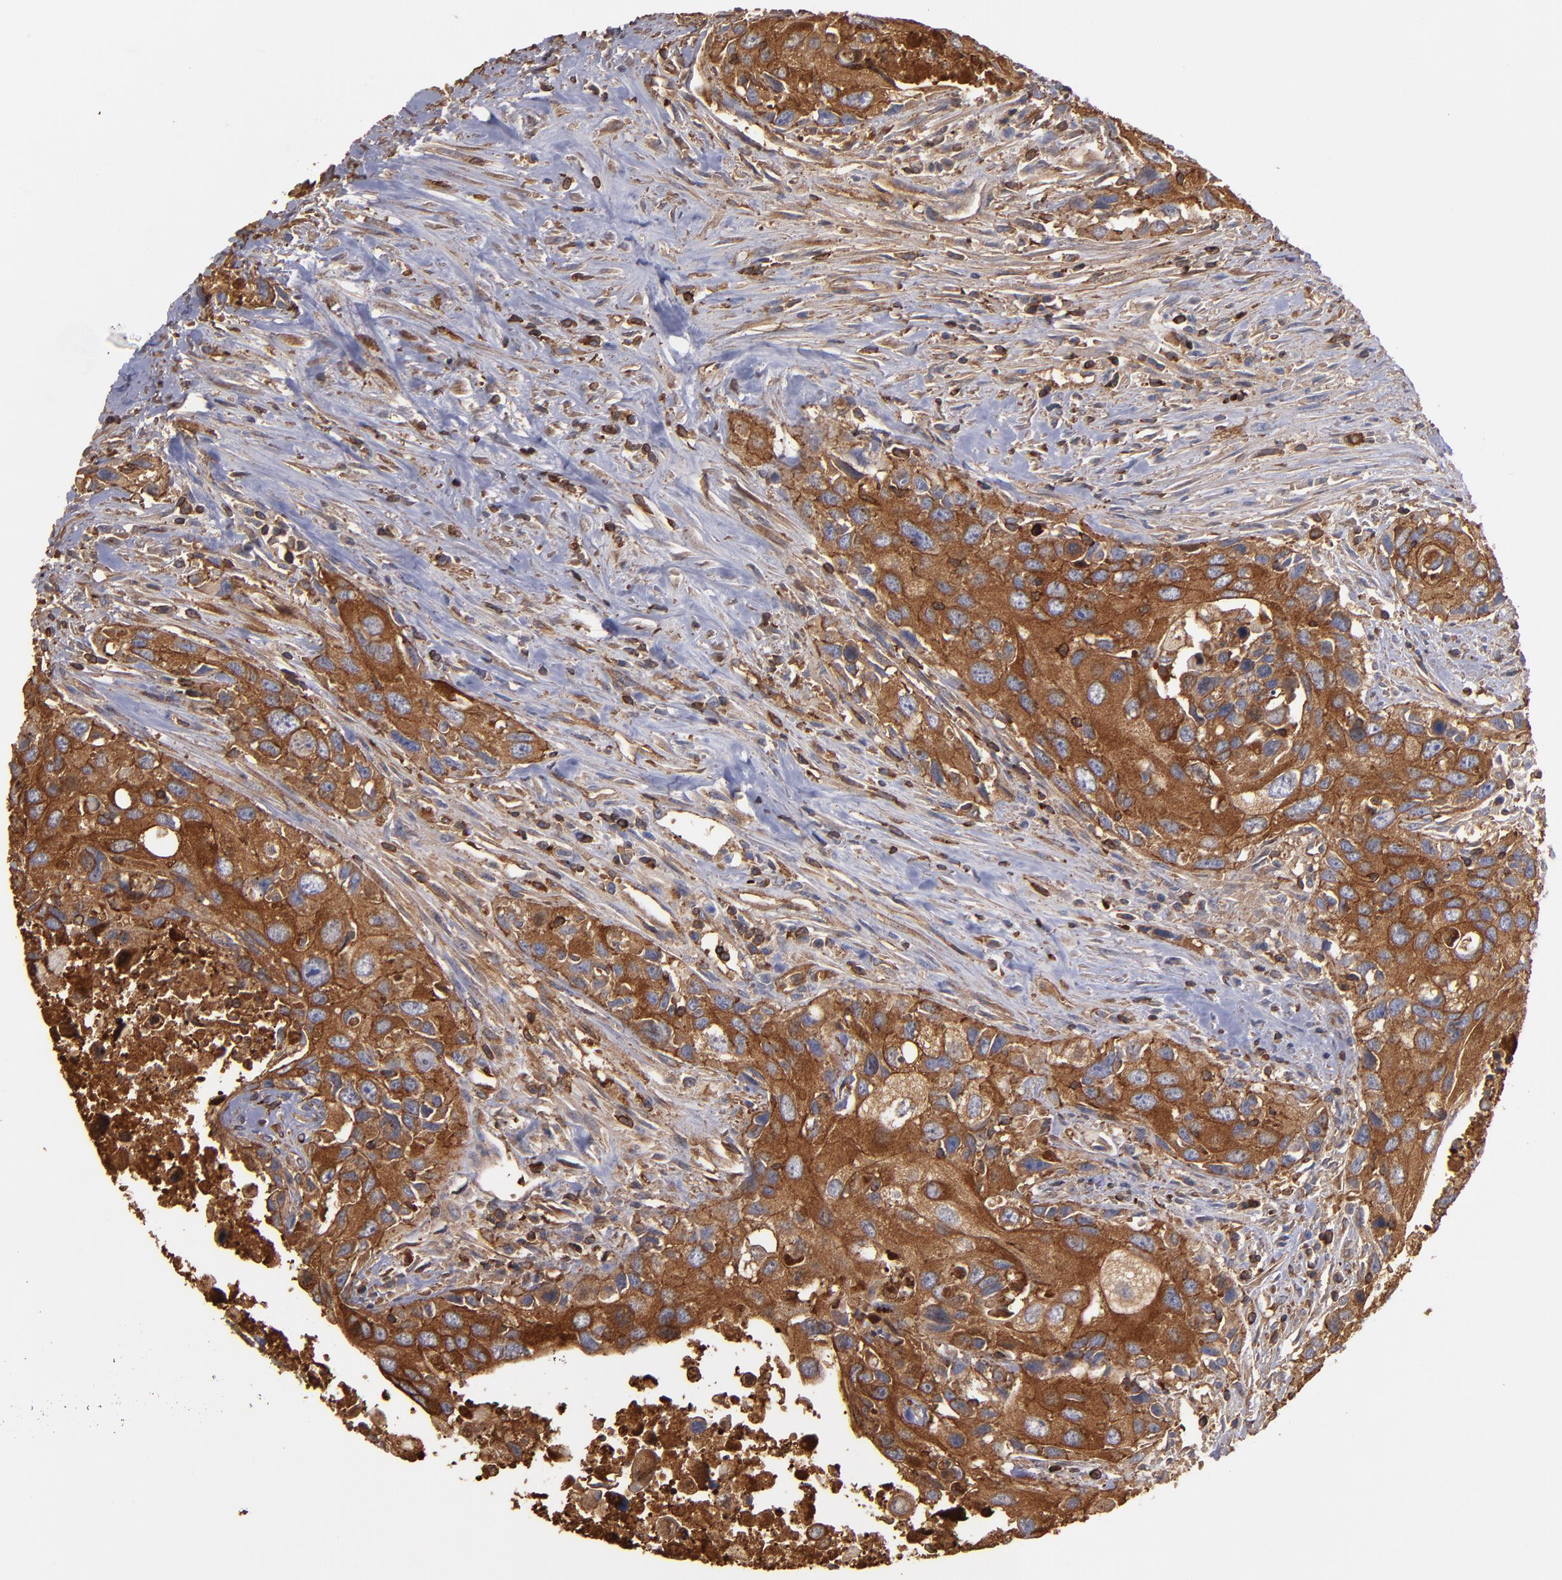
{"staining": {"intensity": "moderate", "quantity": ">75%", "location": "cytoplasmic/membranous"}, "tissue": "urothelial cancer", "cell_type": "Tumor cells", "image_type": "cancer", "snomed": [{"axis": "morphology", "description": "Urothelial carcinoma, High grade"}, {"axis": "topography", "description": "Urinary bladder"}], "caption": "High-magnification brightfield microscopy of urothelial carcinoma (high-grade) stained with DAB (brown) and counterstained with hematoxylin (blue). tumor cells exhibit moderate cytoplasmic/membranous staining is appreciated in about>75% of cells.", "gene": "ACTN4", "patient": {"sex": "male", "age": 71}}